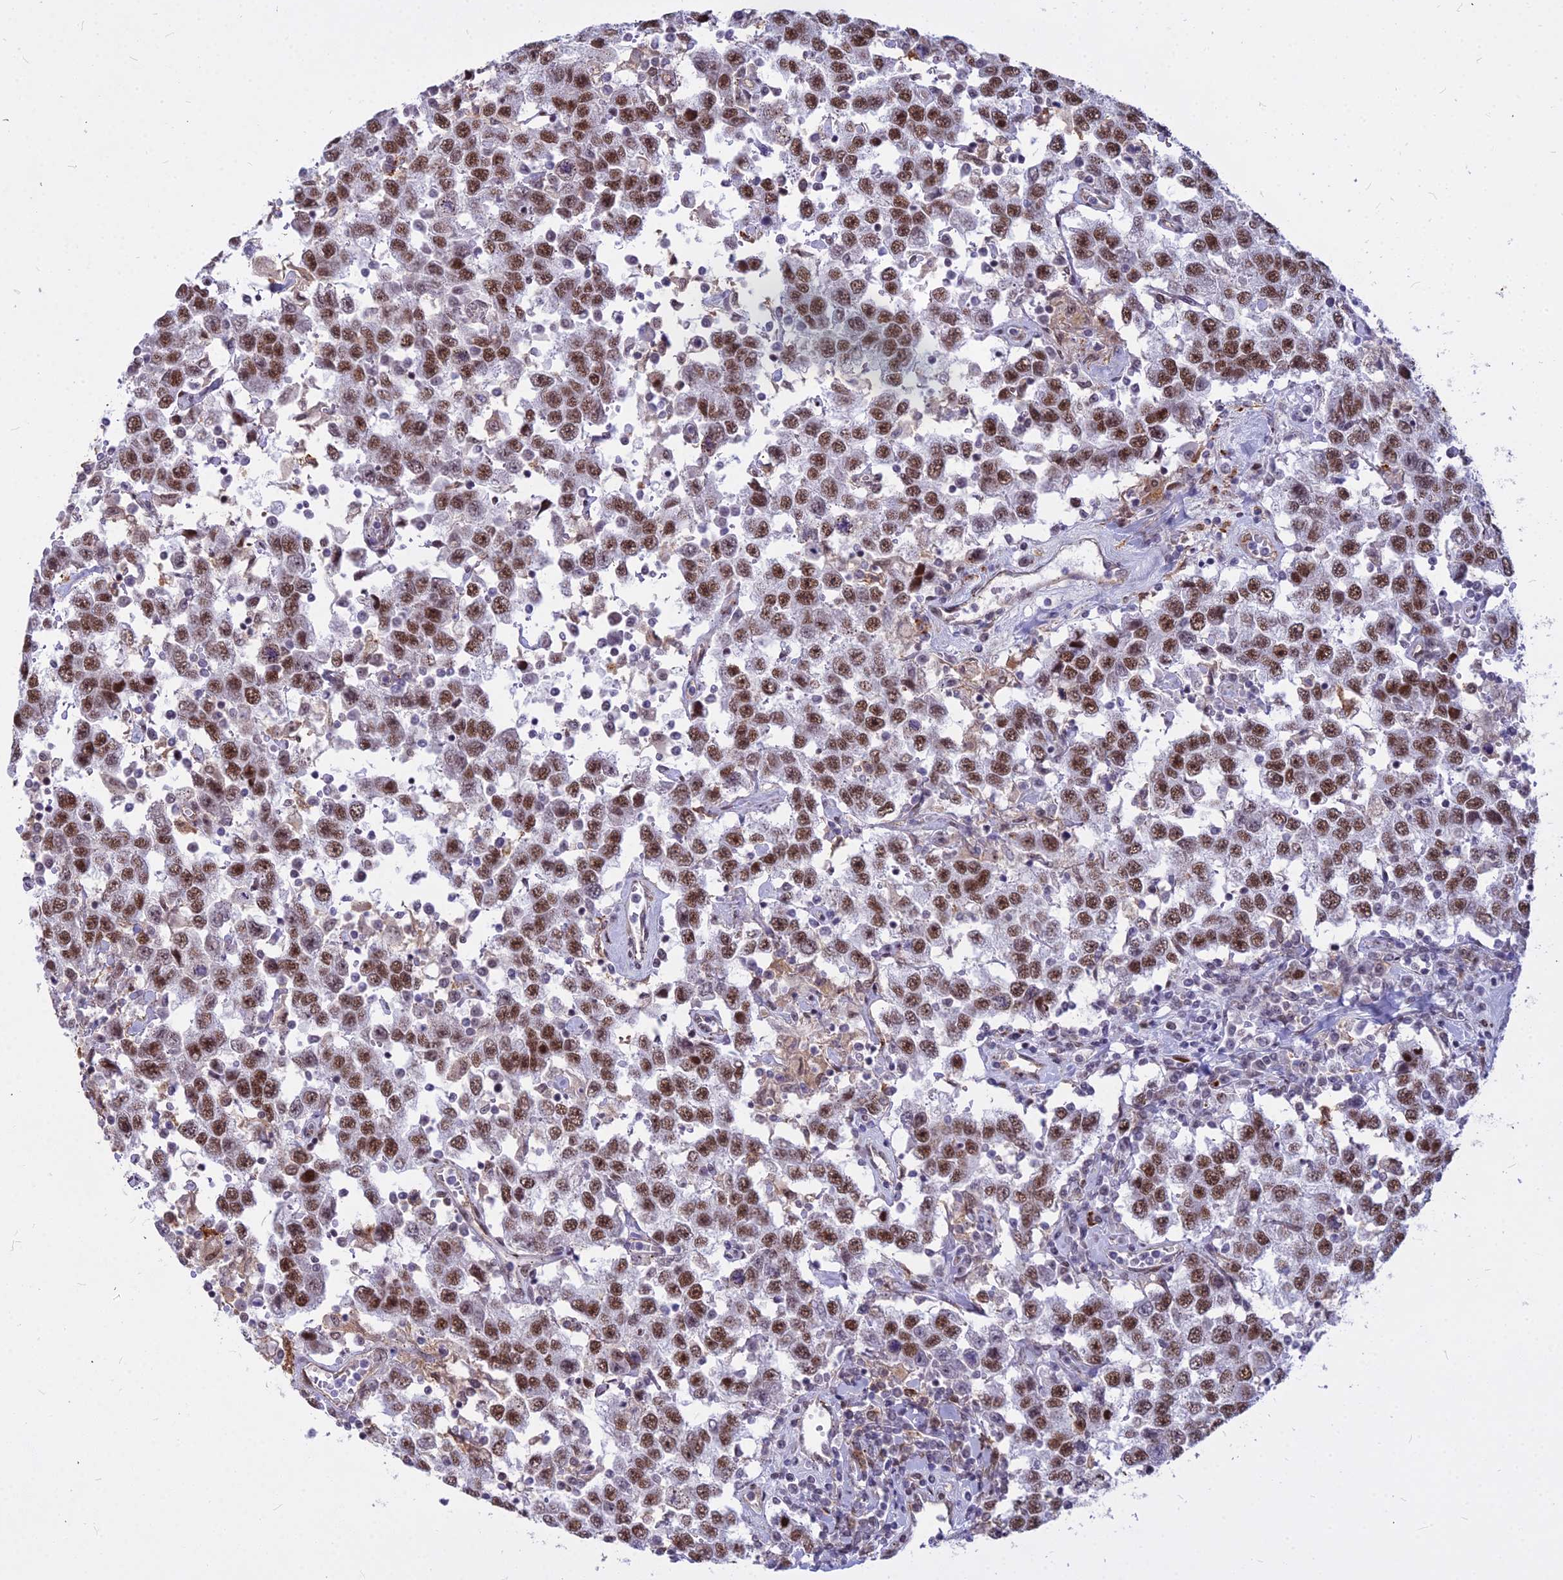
{"staining": {"intensity": "strong", "quantity": ">75%", "location": "nuclear"}, "tissue": "testis cancer", "cell_type": "Tumor cells", "image_type": "cancer", "snomed": [{"axis": "morphology", "description": "Seminoma, NOS"}, {"axis": "topography", "description": "Testis"}], "caption": "Human testis cancer (seminoma) stained for a protein (brown) exhibits strong nuclear positive positivity in approximately >75% of tumor cells.", "gene": "ALG10", "patient": {"sex": "male", "age": 41}}